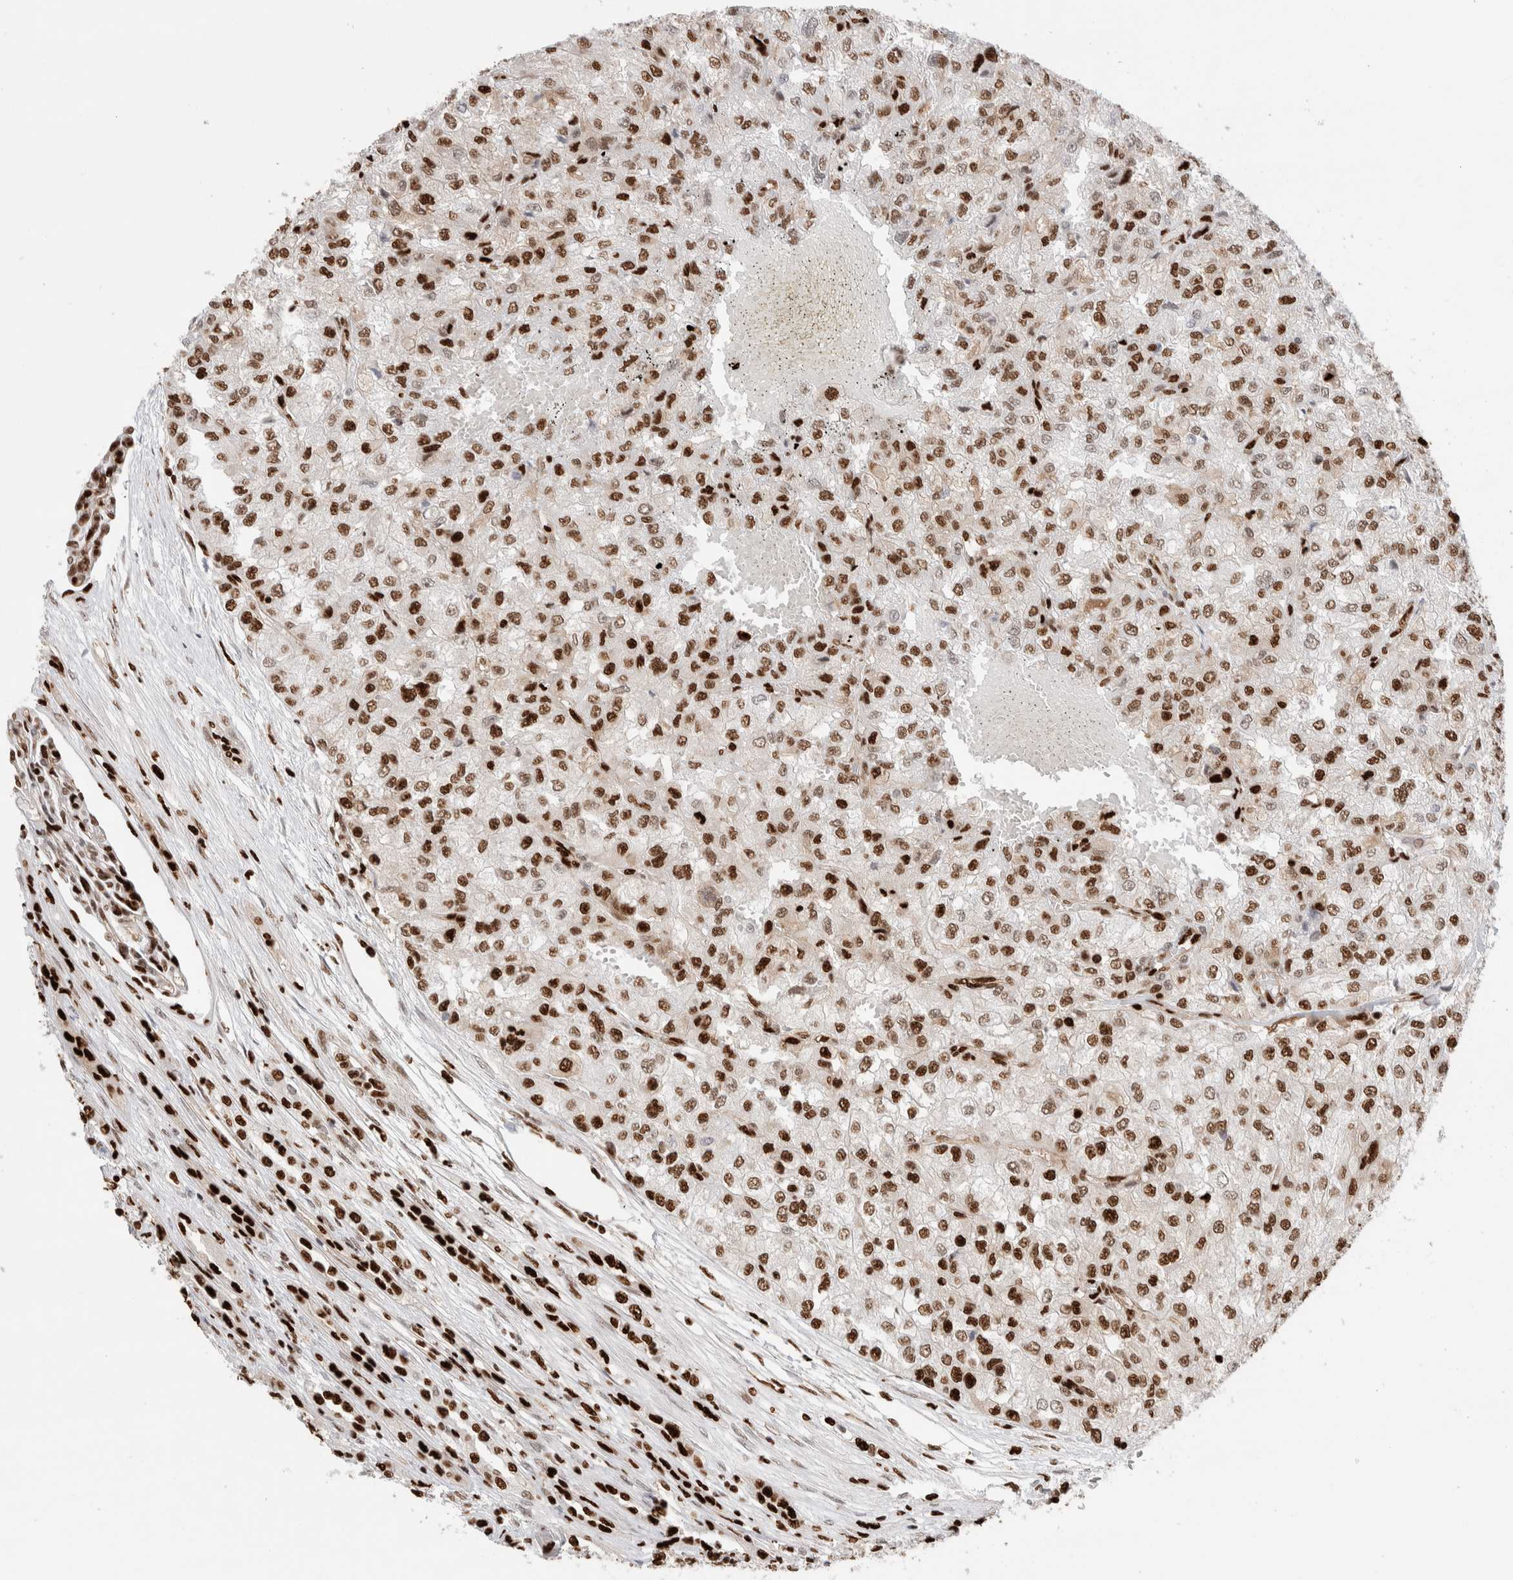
{"staining": {"intensity": "strong", "quantity": "25%-75%", "location": "nuclear"}, "tissue": "renal cancer", "cell_type": "Tumor cells", "image_type": "cancer", "snomed": [{"axis": "morphology", "description": "Adenocarcinoma, NOS"}, {"axis": "topography", "description": "Kidney"}], "caption": "Immunohistochemistry (IHC) of adenocarcinoma (renal) demonstrates high levels of strong nuclear staining in about 25%-75% of tumor cells.", "gene": "RNASEK-C17orf49", "patient": {"sex": "female", "age": 54}}